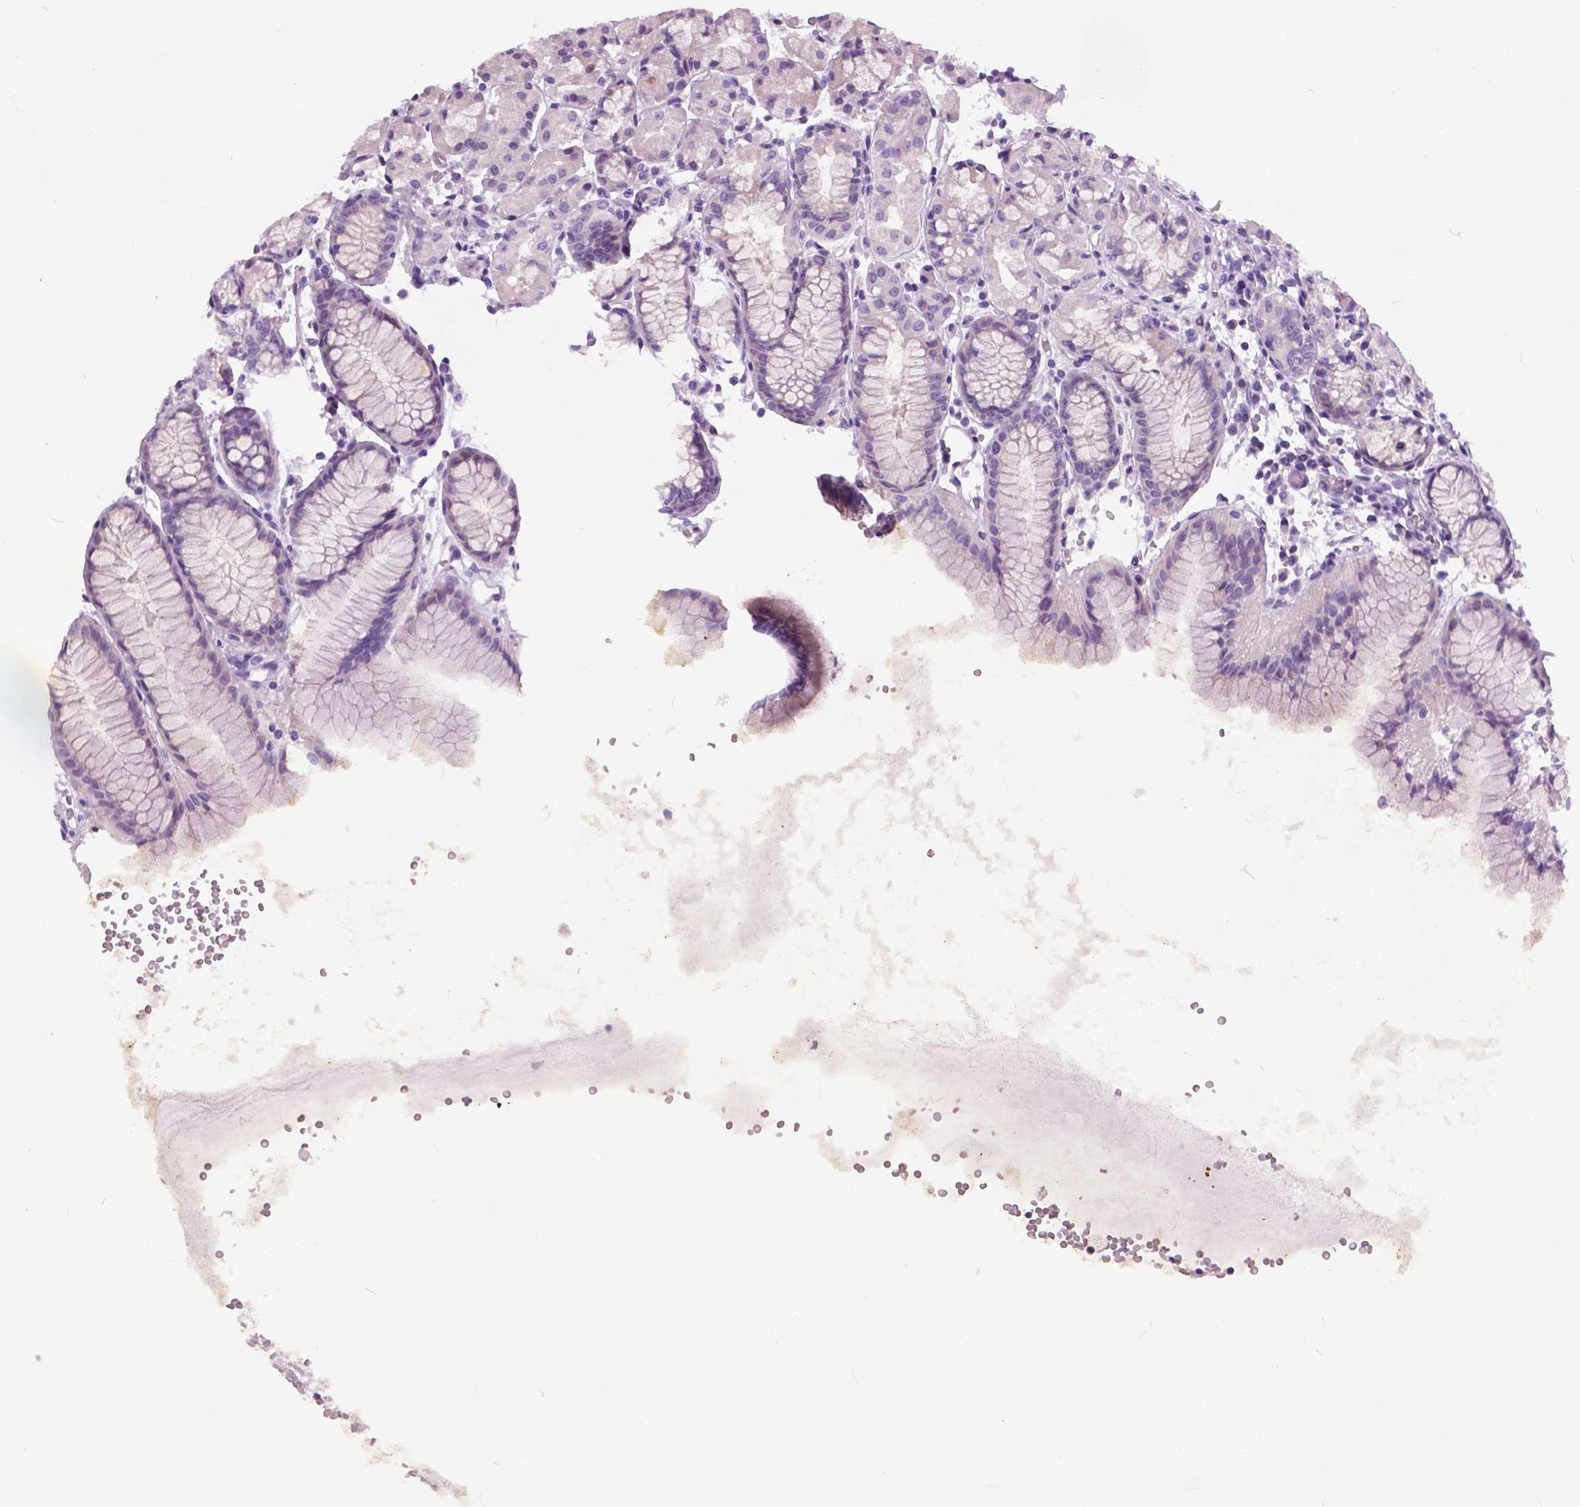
{"staining": {"intensity": "negative", "quantity": "none", "location": "none"}, "tissue": "stomach", "cell_type": "Glandular cells", "image_type": "normal", "snomed": [{"axis": "morphology", "description": "Normal tissue, NOS"}, {"axis": "topography", "description": "Stomach, upper"}], "caption": "Histopathology image shows no protein staining in glandular cells of normal stomach.", "gene": "TP53TG5", "patient": {"sex": "male", "age": 47}}